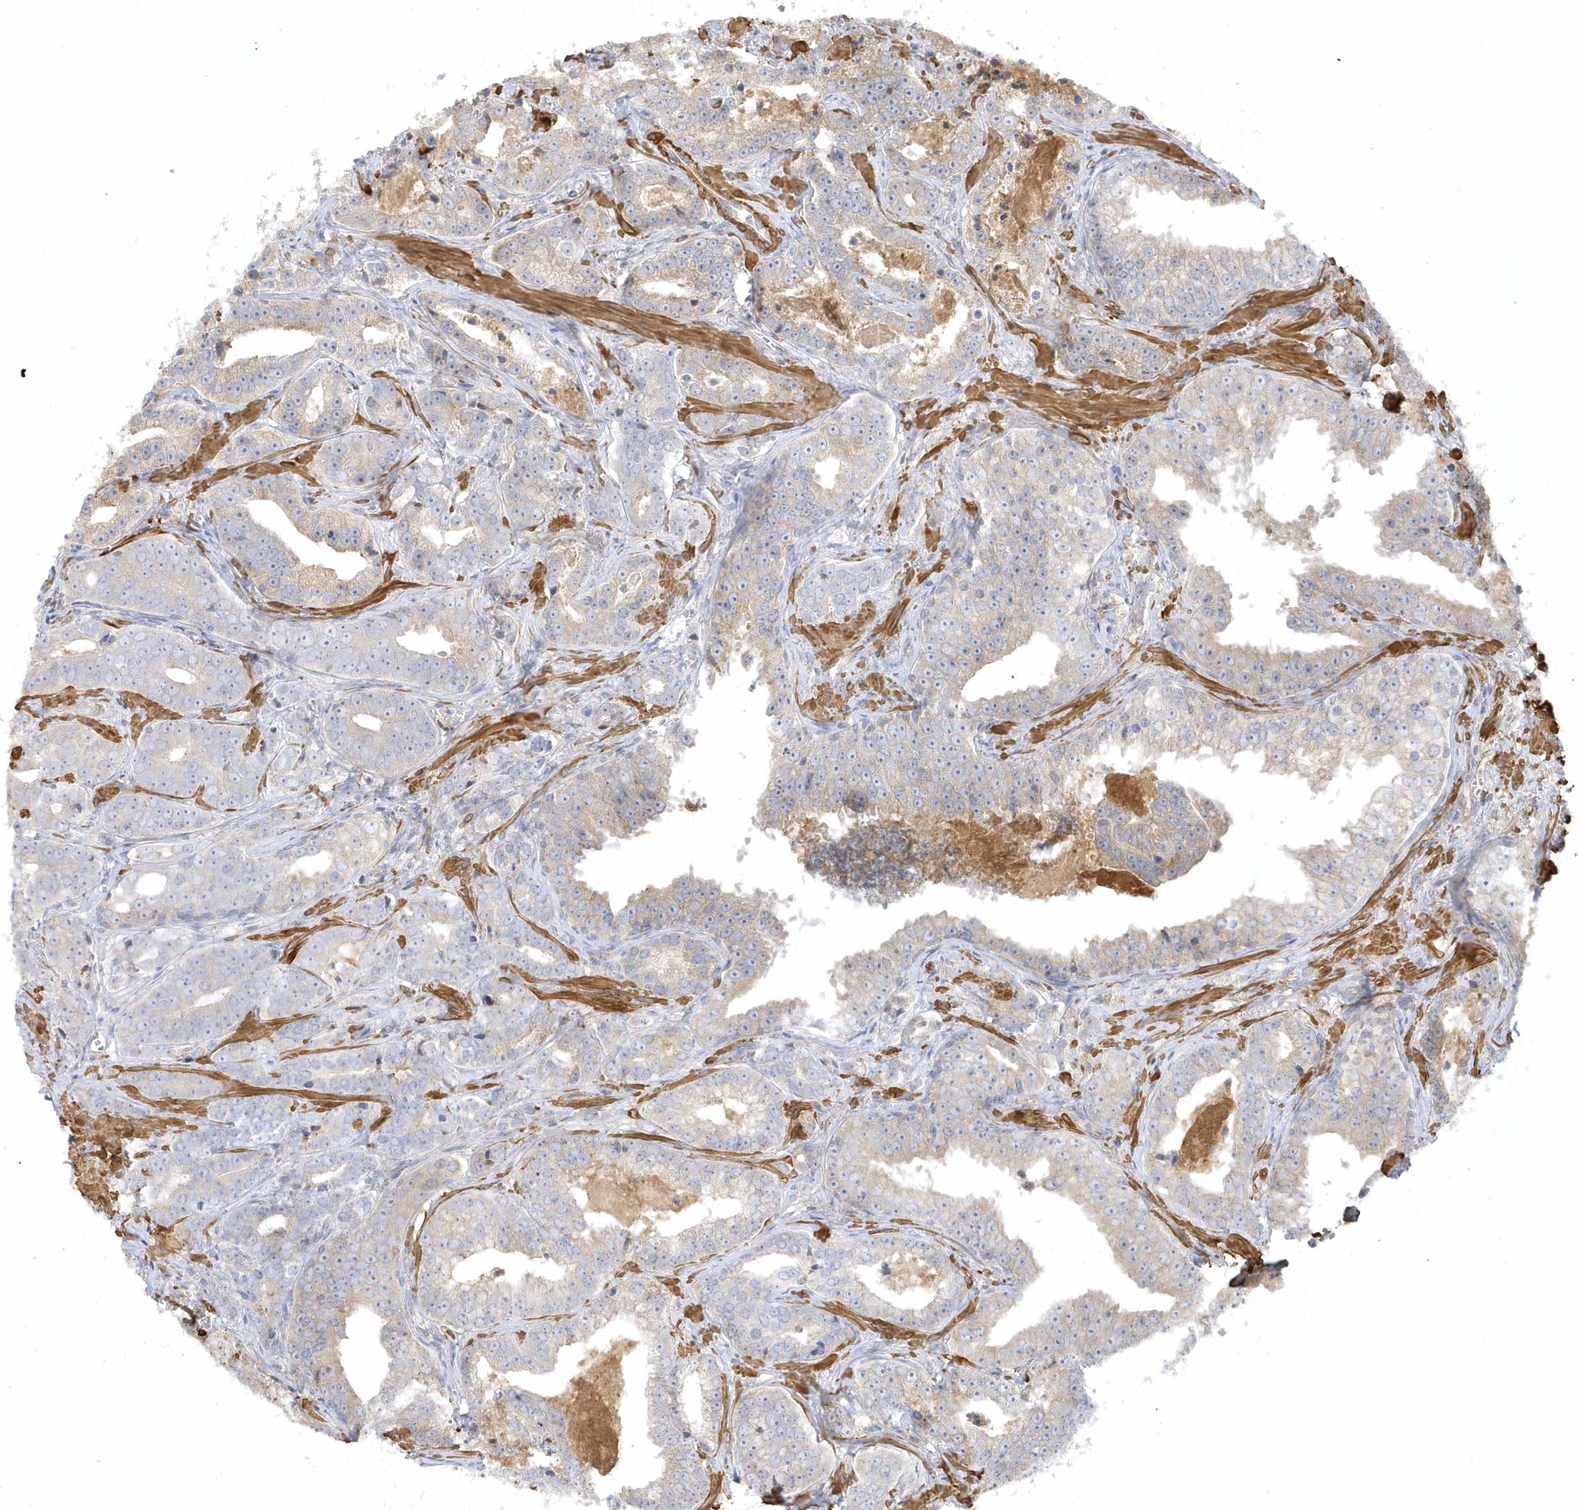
{"staining": {"intensity": "weak", "quantity": "25%-75%", "location": "cytoplasmic/membranous"}, "tissue": "prostate cancer", "cell_type": "Tumor cells", "image_type": "cancer", "snomed": [{"axis": "morphology", "description": "Adenocarcinoma, High grade"}, {"axis": "topography", "description": "Prostate"}], "caption": "Immunohistochemical staining of prostate adenocarcinoma (high-grade) exhibits low levels of weak cytoplasmic/membranous protein staining in approximately 25%-75% of tumor cells.", "gene": "THADA", "patient": {"sex": "male", "age": 62}}